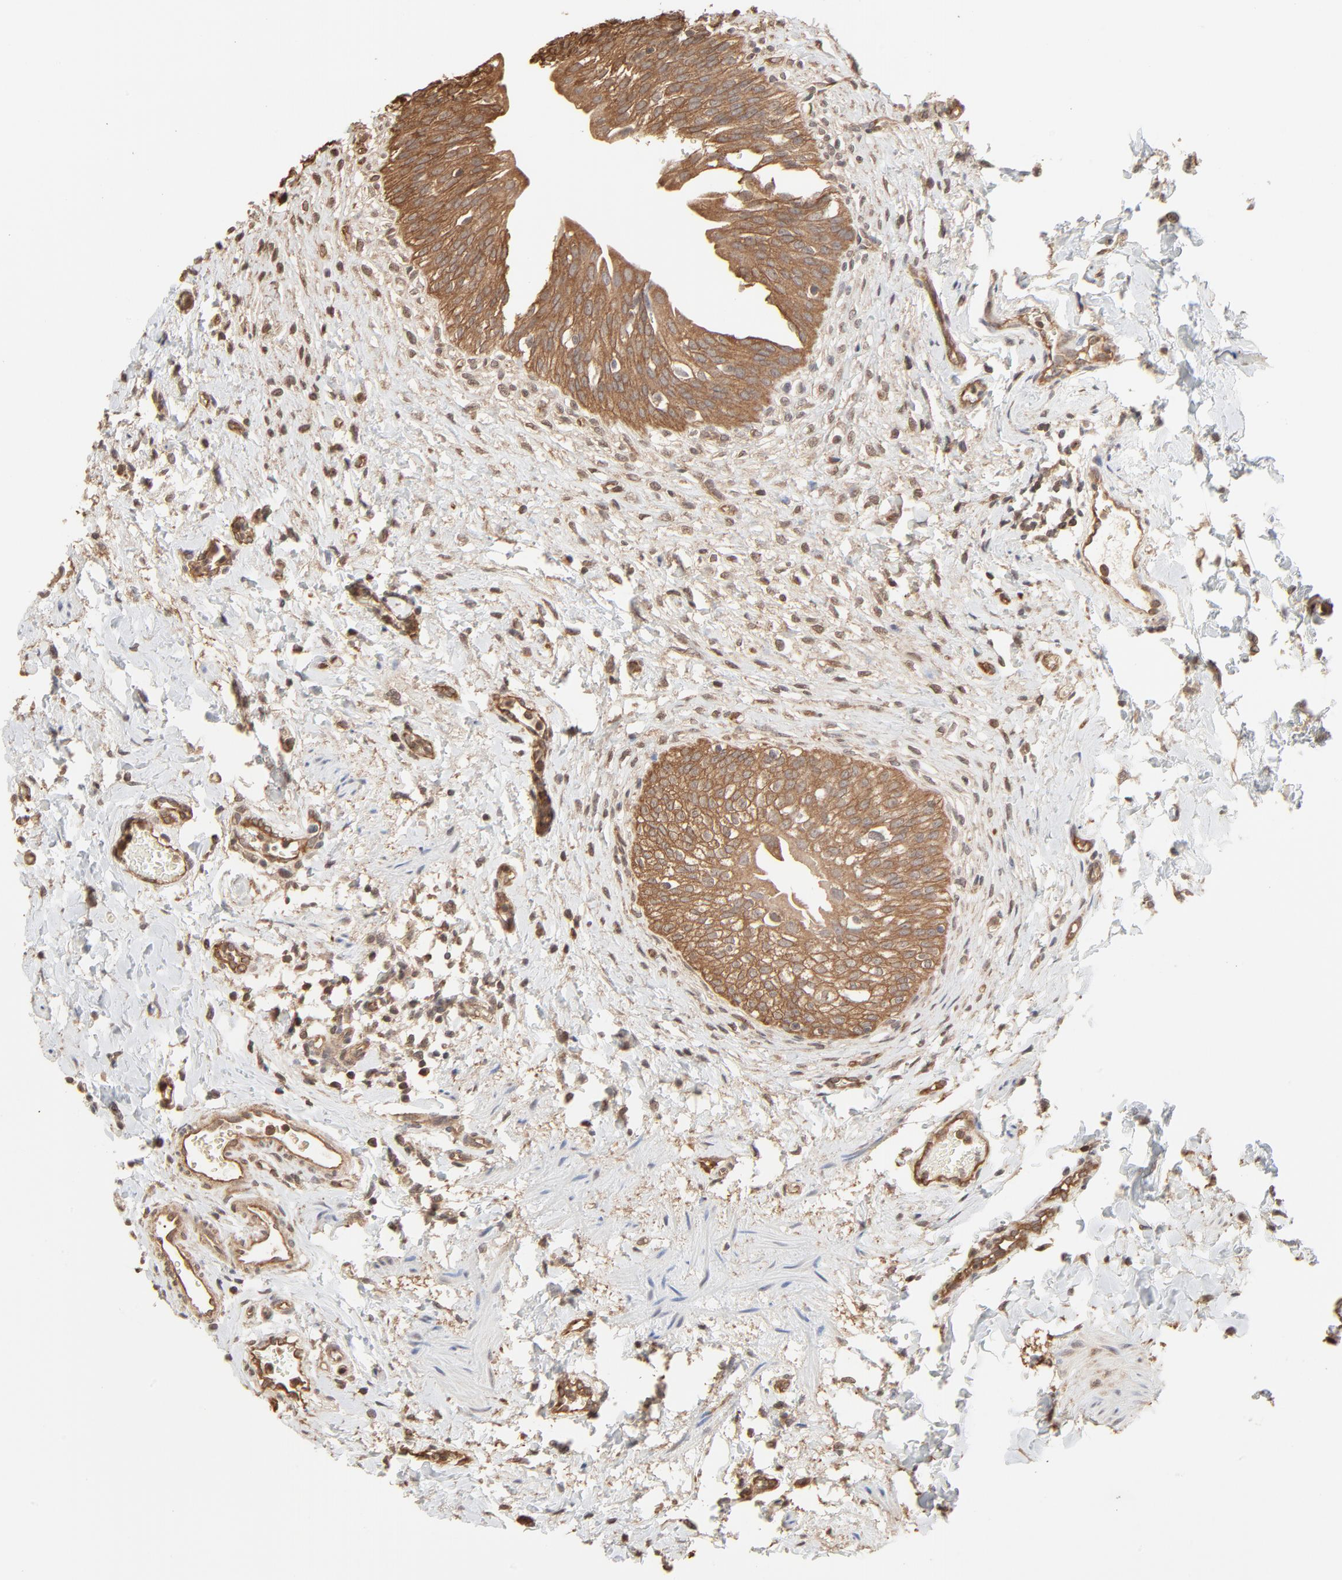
{"staining": {"intensity": "moderate", "quantity": ">75%", "location": "cytoplasmic/membranous"}, "tissue": "urinary bladder", "cell_type": "Urothelial cells", "image_type": "normal", "snomed": [{"axis": "morphology", "description": "Normal tissue, NOS"}, {"axis": "topography", "description": "Urinary bladder"}], "caption": "Protein staining of benign urinary bladder displays moderate cytoplasmic/membranous staining in about >75% of urothelial cells. (DAB (3,3'-diaminobenzidine) IHC with brightfield microscopy, high magnification).", "gene": "PPP2CA", "patient": {"sex": "female", "age": 80}}